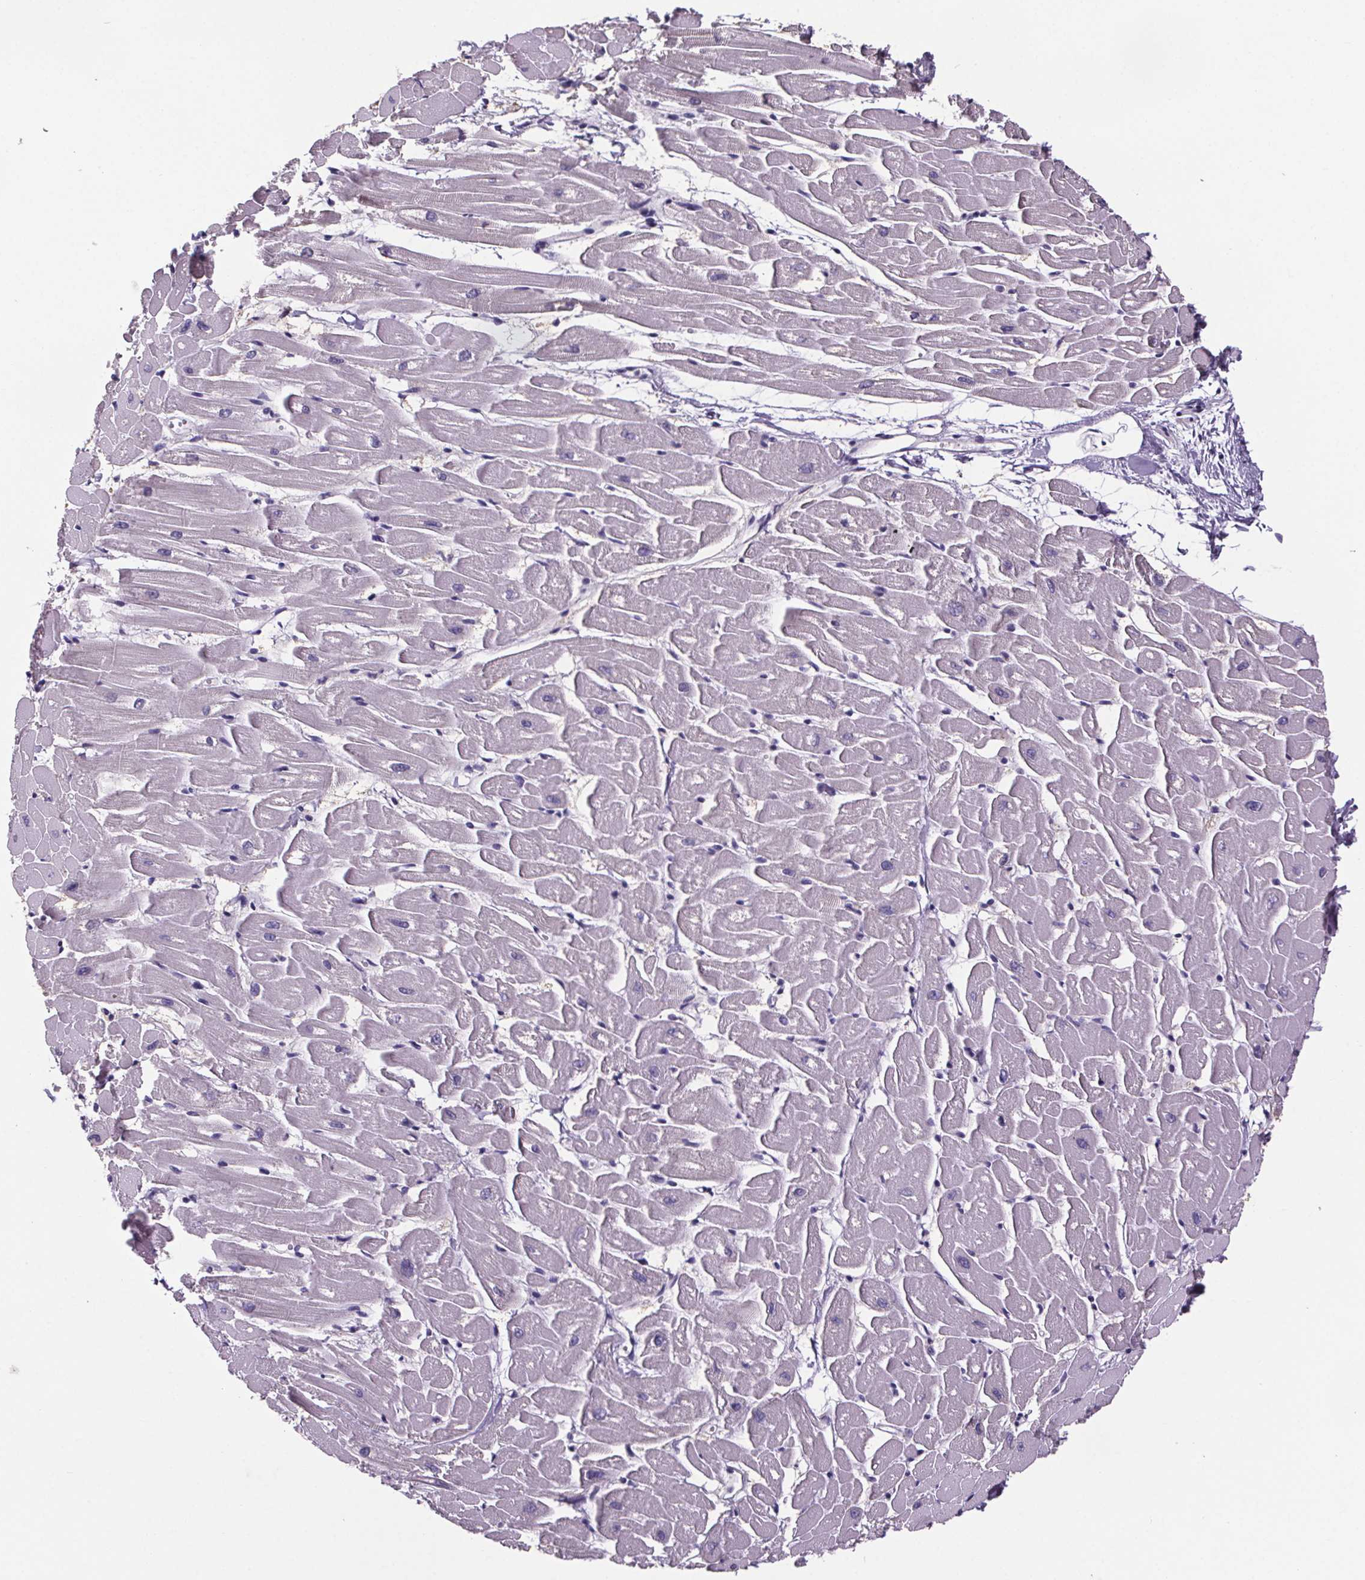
{"staining": {"intensity": "negative", "quantity": "none", "location": "none"}, "tissue": "heart muscle", "cell_type": "Cardiomyocytes", "image_type": "normal", "snomed": [{"axis": "morphology", "description": "Normal tissue, NOS"}, {"axis": "topography", "description": "Heart"}], "caption": "IHC of normal heart muscle demonstrates no staining in cardiomyocytes.", "gene": "CUBN", "patient": {"sex": "male", "age": 57}}